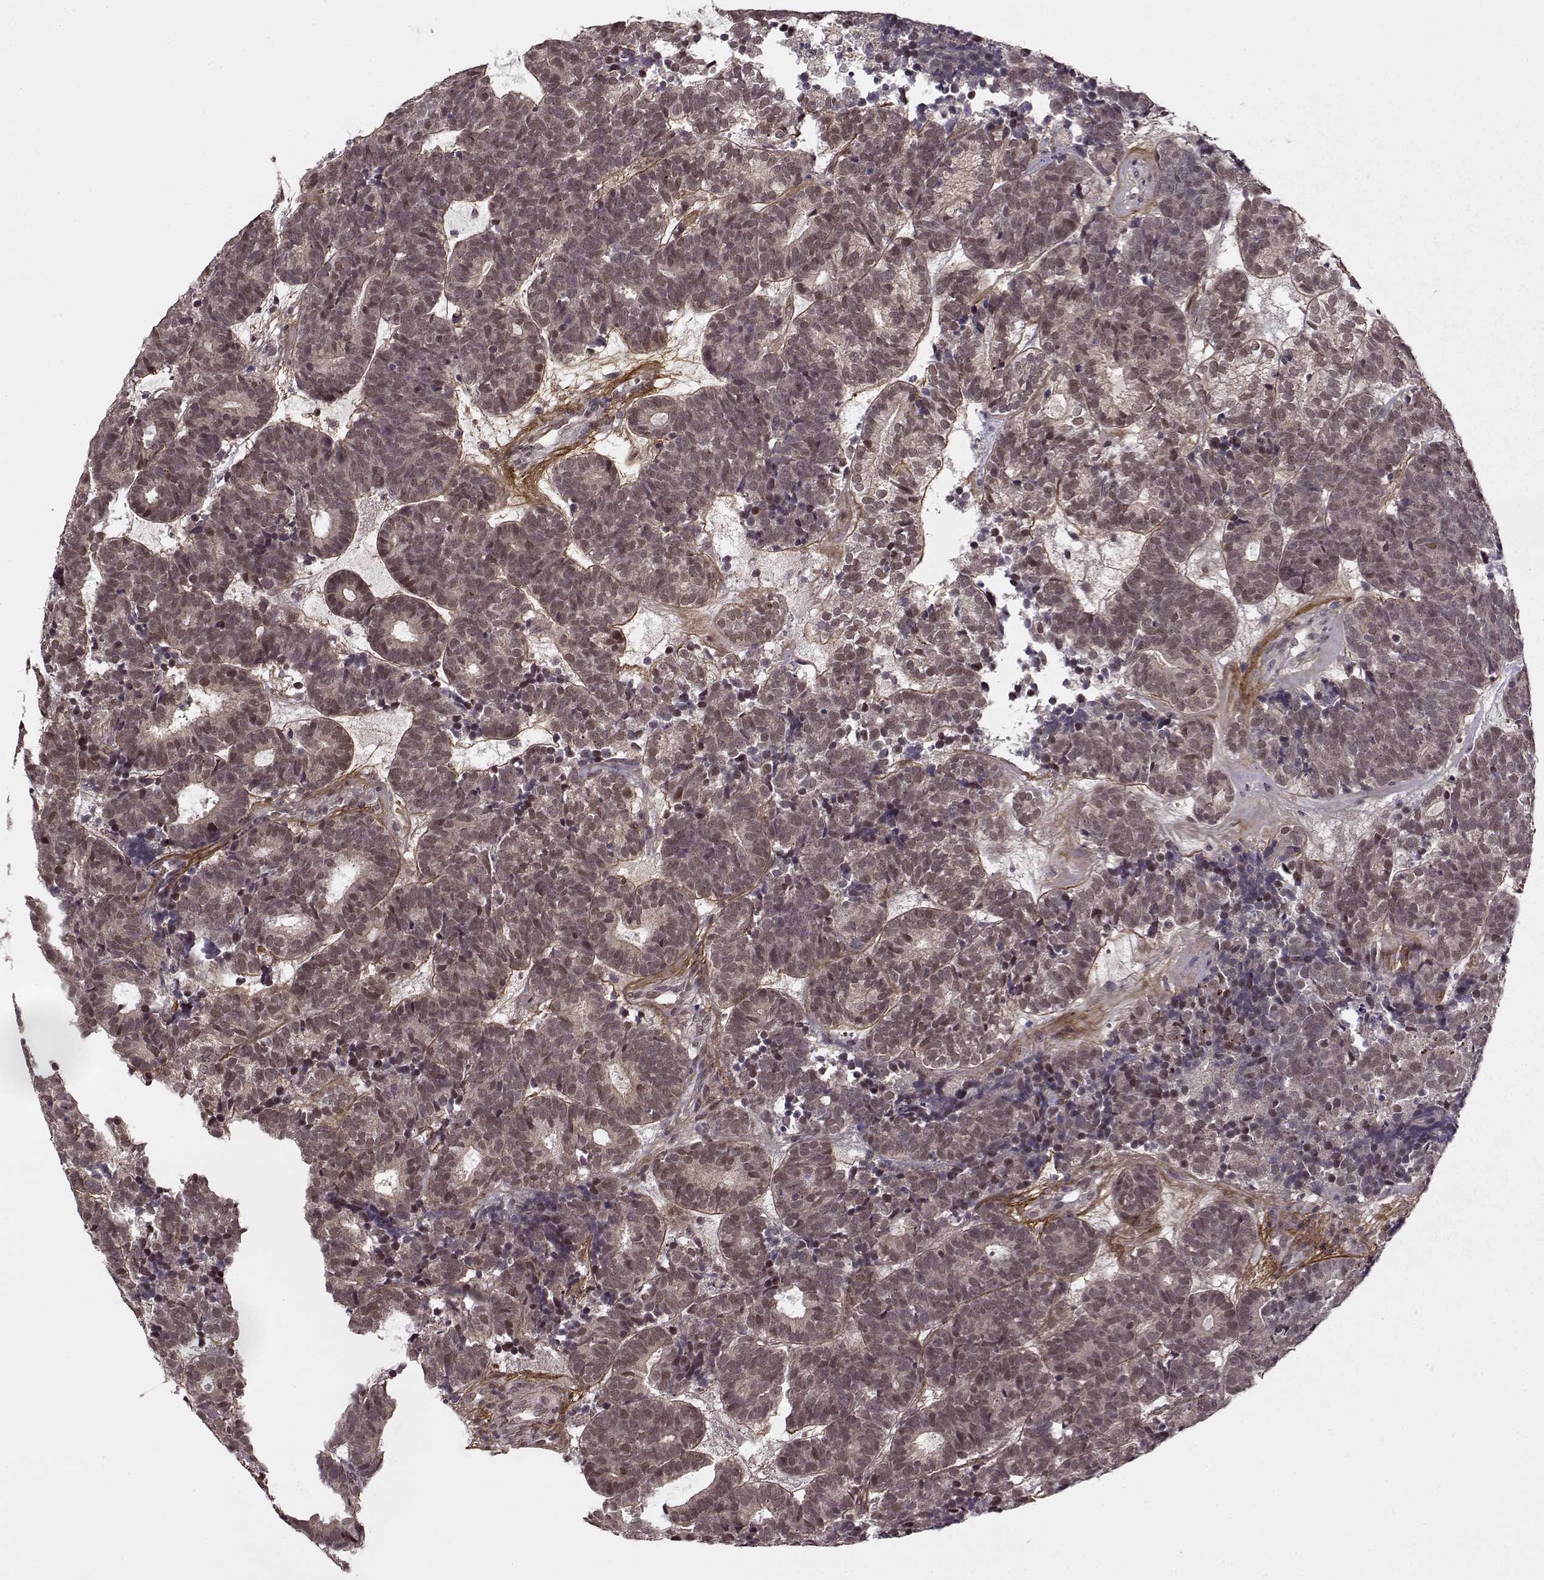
{"staining": {"intensity": "weak", "quantity": "<25%", "location": "nuclear"}, "tissue": "head and neck cancer", "cell_type": "Tumor cells", "image_type": "cancer", "snomed": [{"axis": "morphology", "description": "Adenocarcinoma, NOS"}, {"axis": "topography", "description": "Head-Neck"}], "caption": "Immunohistochemistry photomicrograph of neoplastic tissue: human head and neck adenocarcinoma stained with DAB (3,3'-diaminobenzidine) exhibits no significant protein positivity in tumor cells.", "gene": "DENND4B", "patient": {"sex": "female", "age": 81}}